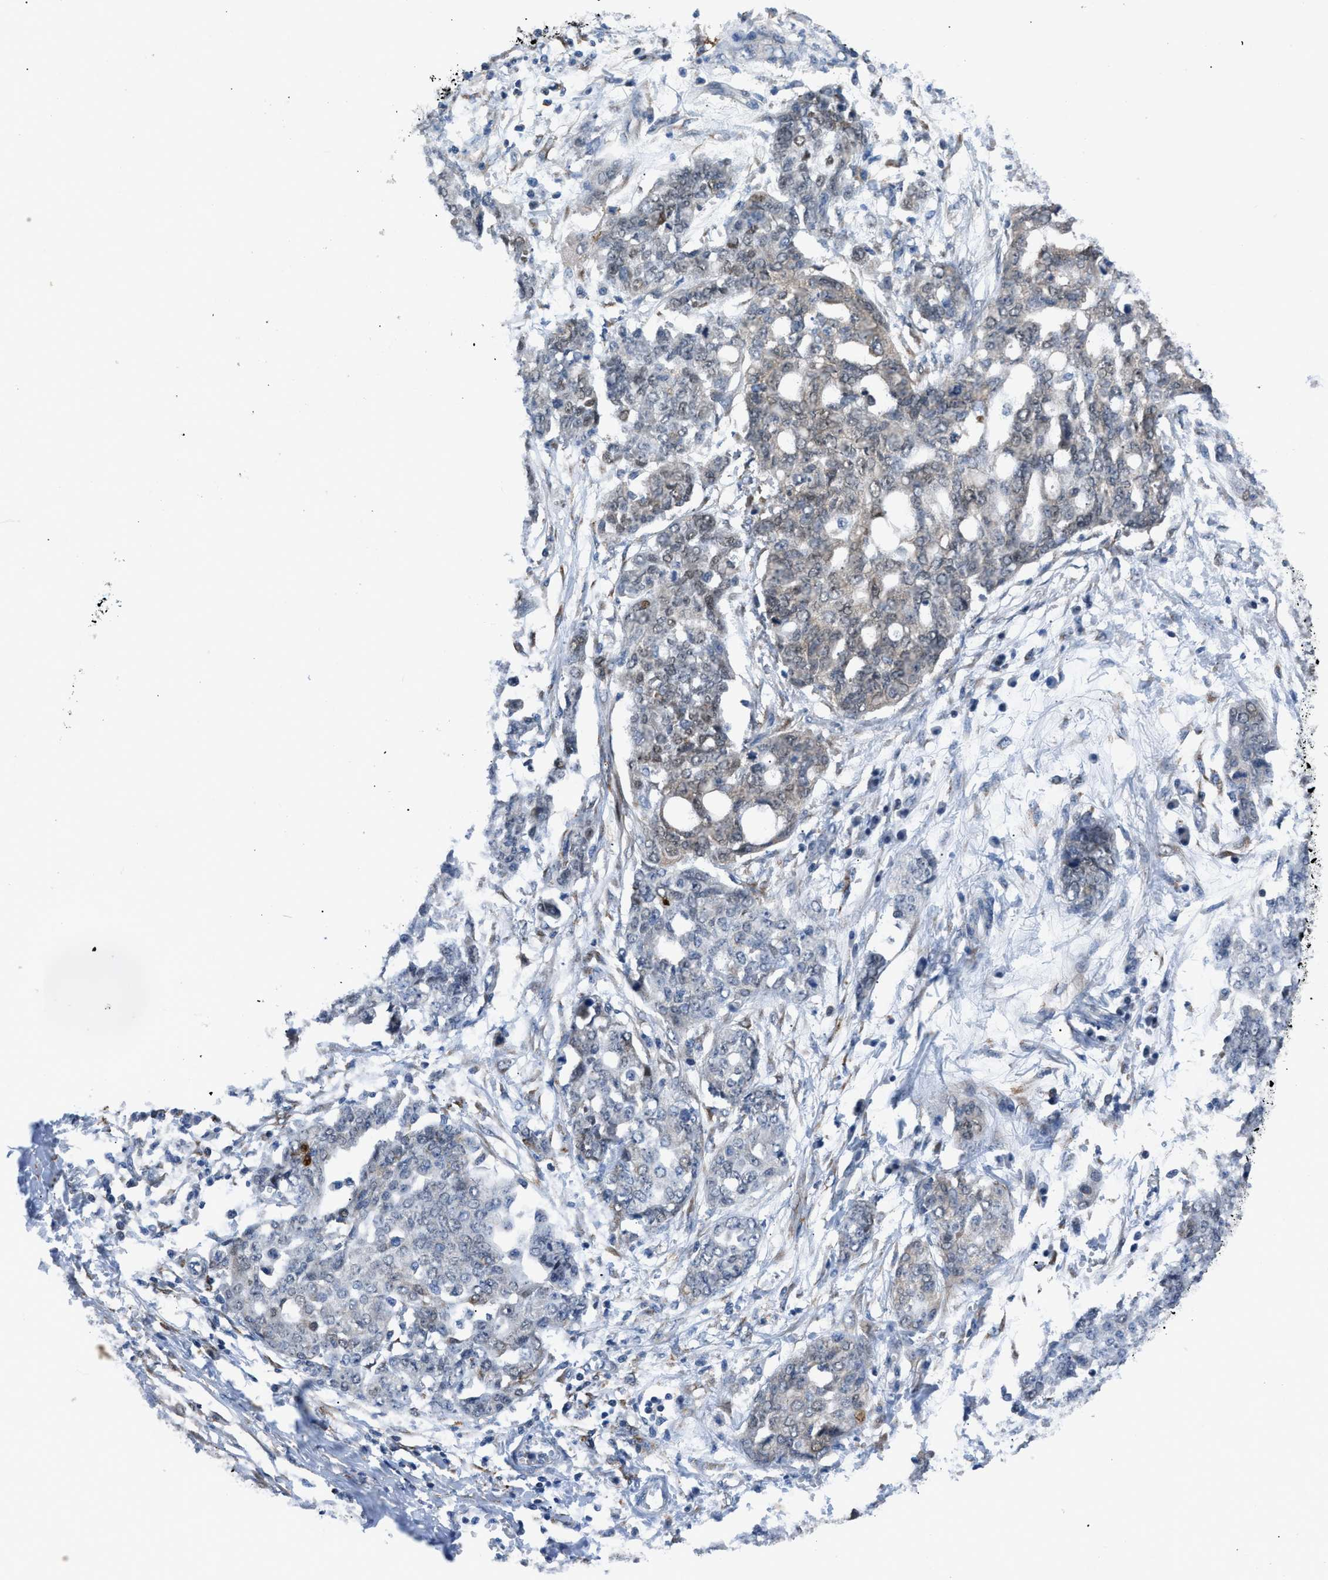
{"staining": {"intensity": "weak", "quantity": "<25%", "location": "cytoplasmic/membranous,nuclear"}, "tissue": "ovarian cancer", "cell_type": "Tumor cells", "image_type": "cancer", "snomed": [{"axis": "morphology", "description": "Cystadenocarcinoma, serous, NOS"}, {"axis": "topography", "description": "Soft tissue"}, {"axis": "topography", "description": "Ovary"}], "caption": "The micrograph displays no staining of tumor cells in ovarian cancer (serous cystadenocarcinoma).", "gene": "TMEM45B", "patient": {"sex": "female", "age": 57}}